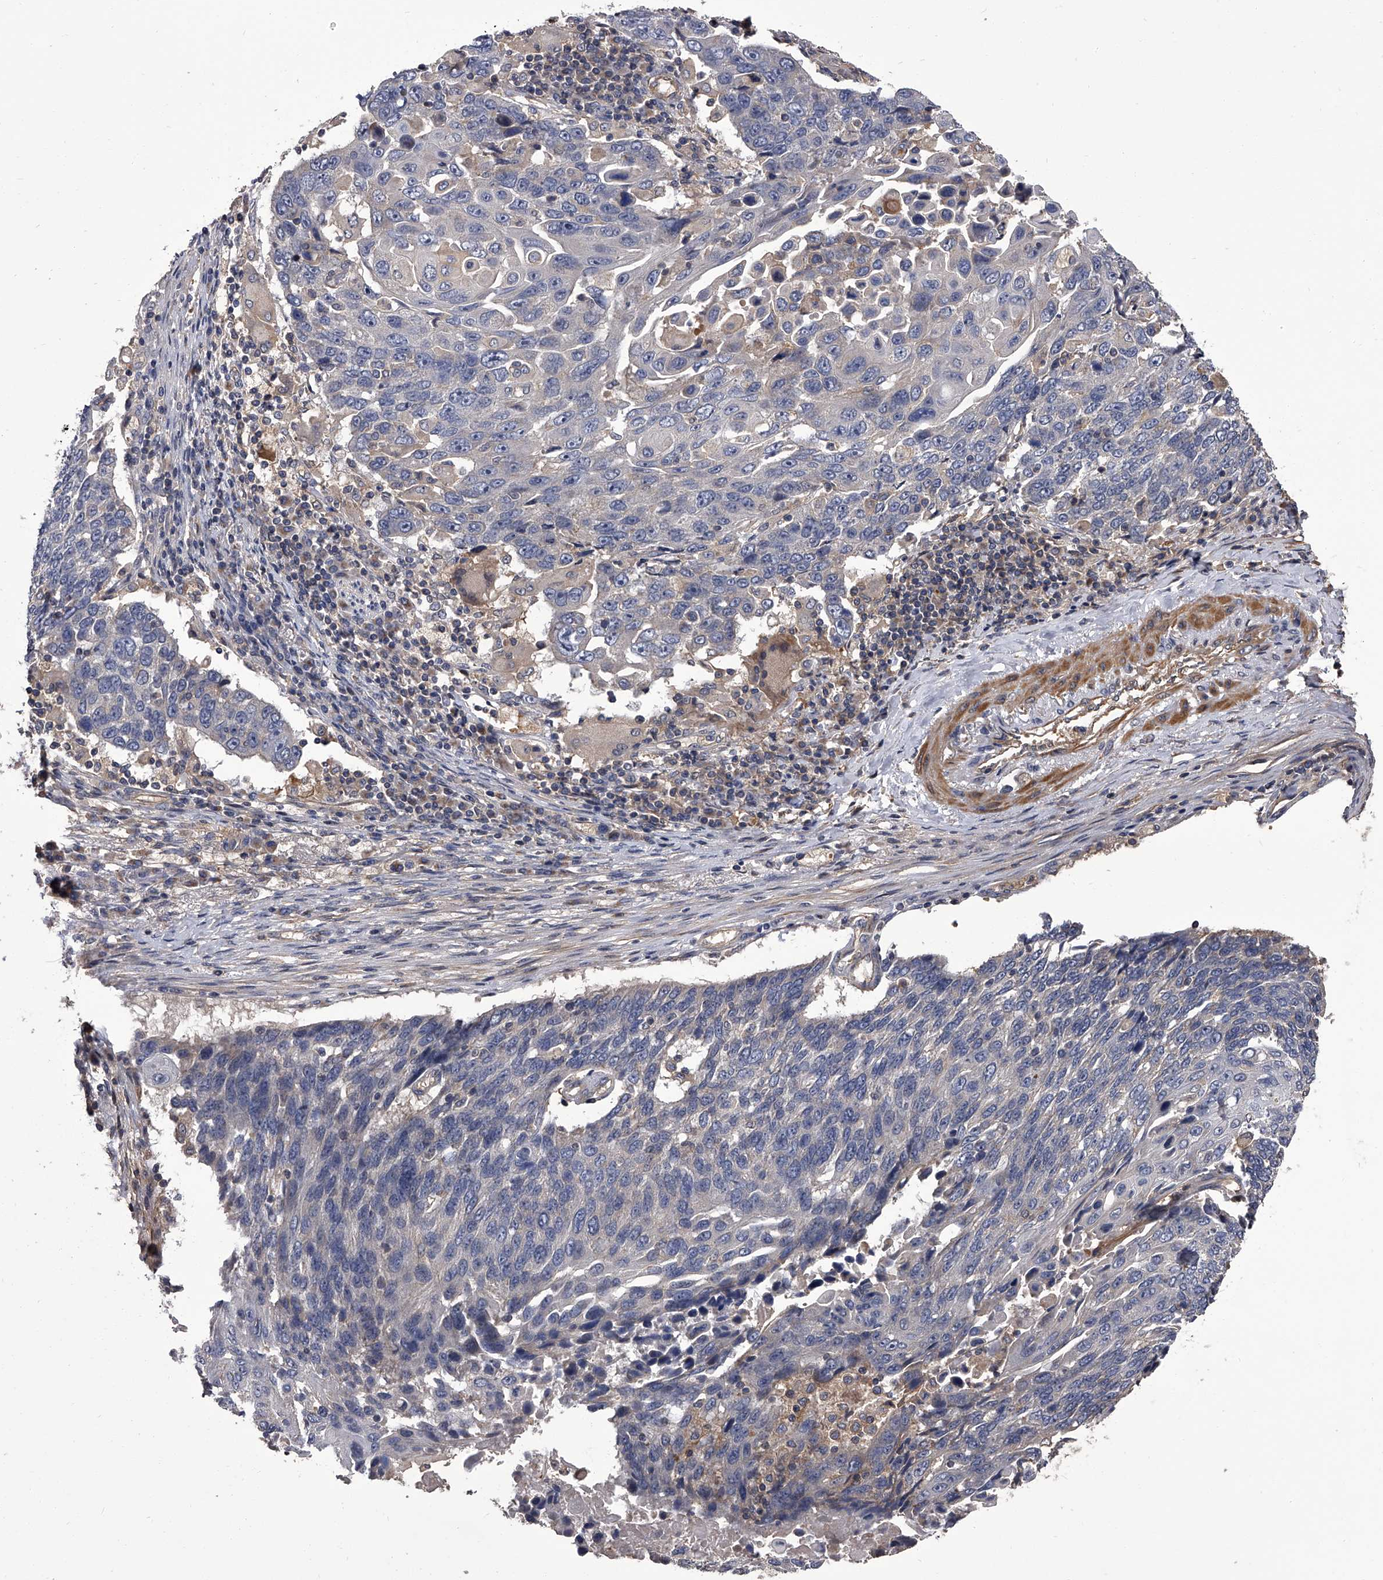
{"staining": {"intensity": "negative", "quantity": "none", "location": "none"}, "tissue": "lung cancer", "cell_type": "Tumor cells", "image_type": "cancer", "snomed": [{"axis": "morphology", "description": "Squamous cell carcinoma, NOS"}, {"axis": "topography", "description": "Lung"}], "caption": "IHC image of human squamous cell carcinoma (lung) stained for a protein (brown), which exhibits no staining in tumor cells. The staining was performed using DAB (3,3'-diaminobenzidine) to visualize the protein expression in brown, while the nuclei were stained in blue with hematoxylin (Magnification: 20x).", "gene": "STK36", "patient": {"sex": "male", "age": 66}}